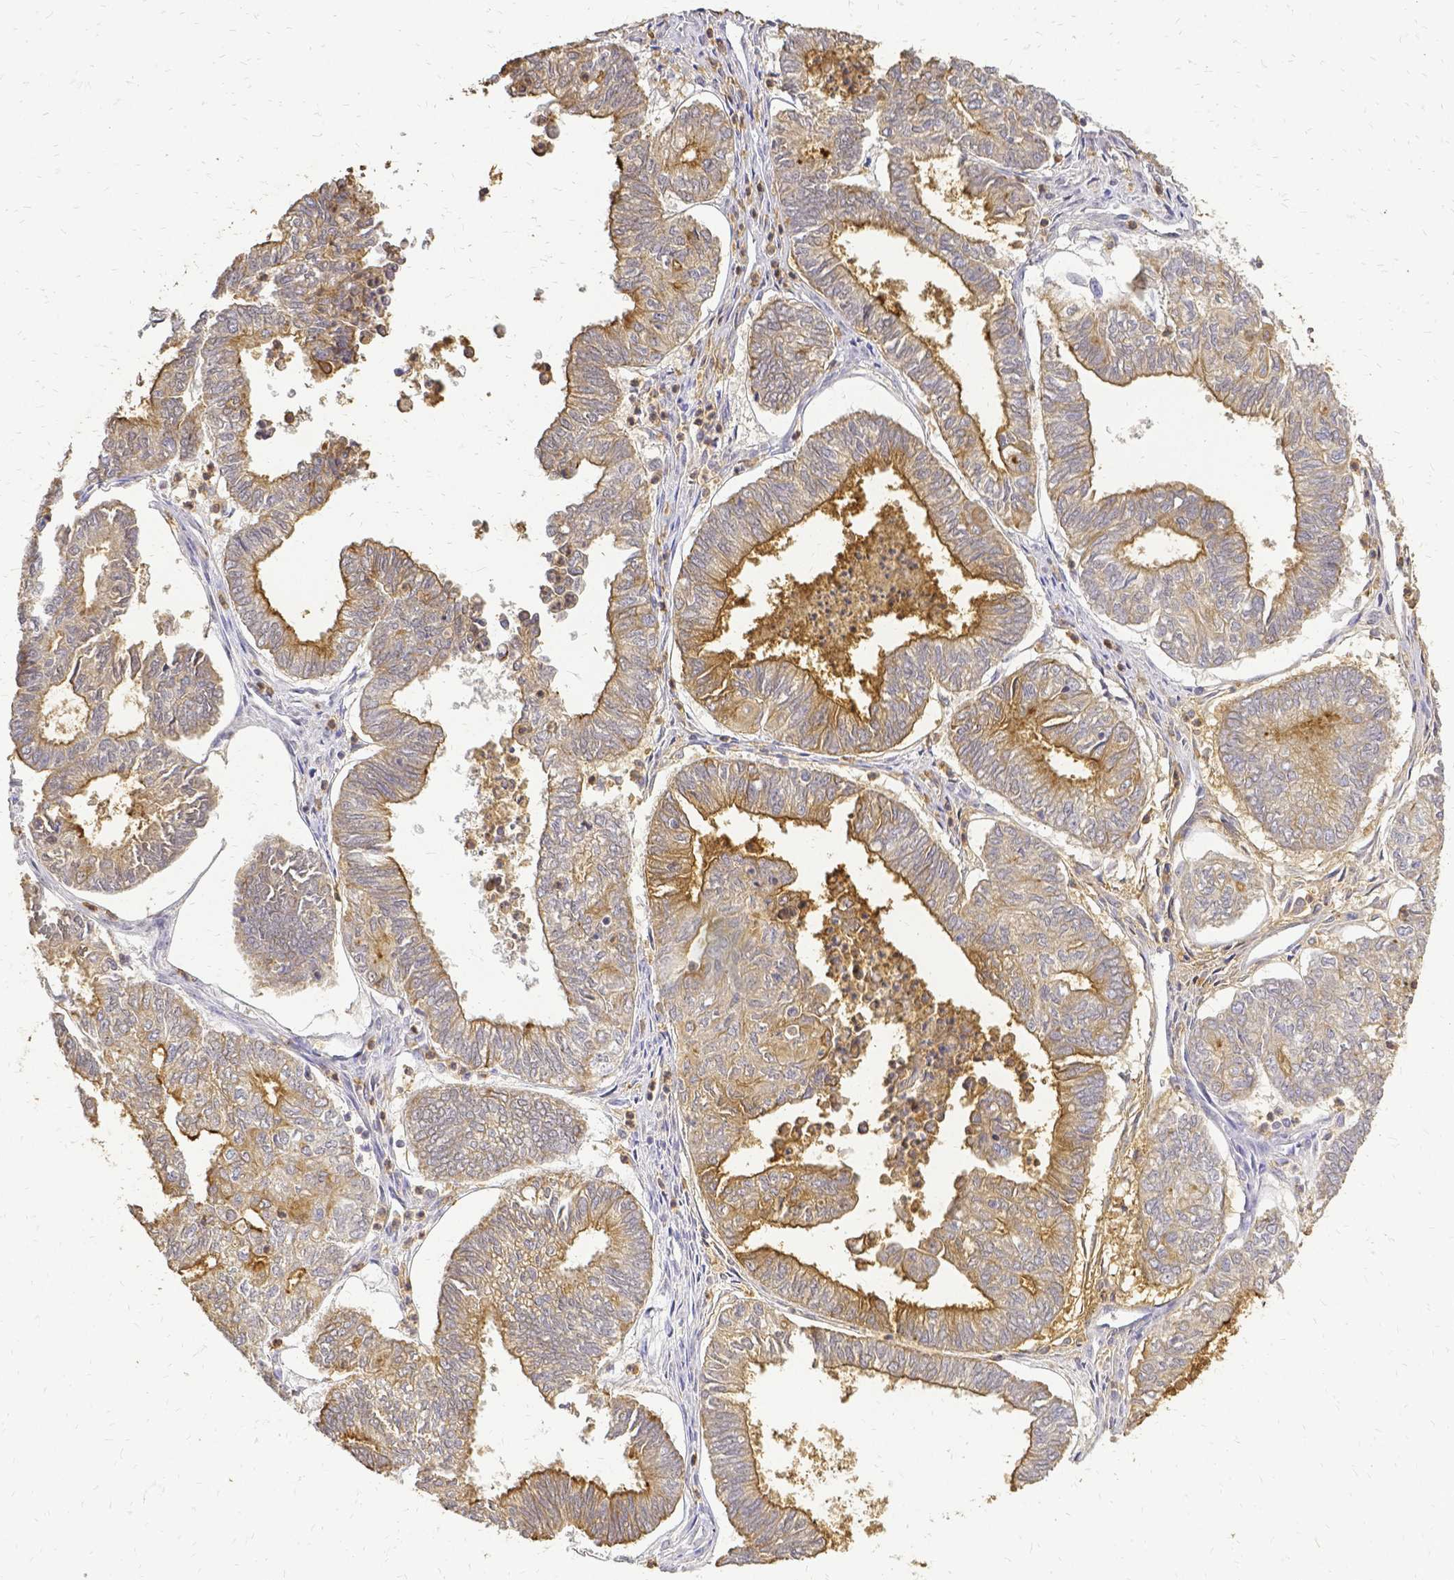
{"staining": {"intensity": "moderate", "quantity": ">75%", "location": "cytoplasmic/membranous"}, "tissue": "ovarian cancer", "cell_type": "Tumor cells", "image_type": "cancer", "snomed": [{"axis": "morphology", "description": "Carcinoma, endometroid"}, {"axis": "topography", "description": "Ovary"}], "caption": "High-magnification brightfield microscopy of ovarian endometroid carcinoma stained with DAB (brown) and counterstained with hematoxylin (blue). tumor cells exhibit moderate cytoplasmic/membranous expression is seen in about>75% of cells.", "gene": "CIB1", "patient": {"sex": "female", "age": 64}}